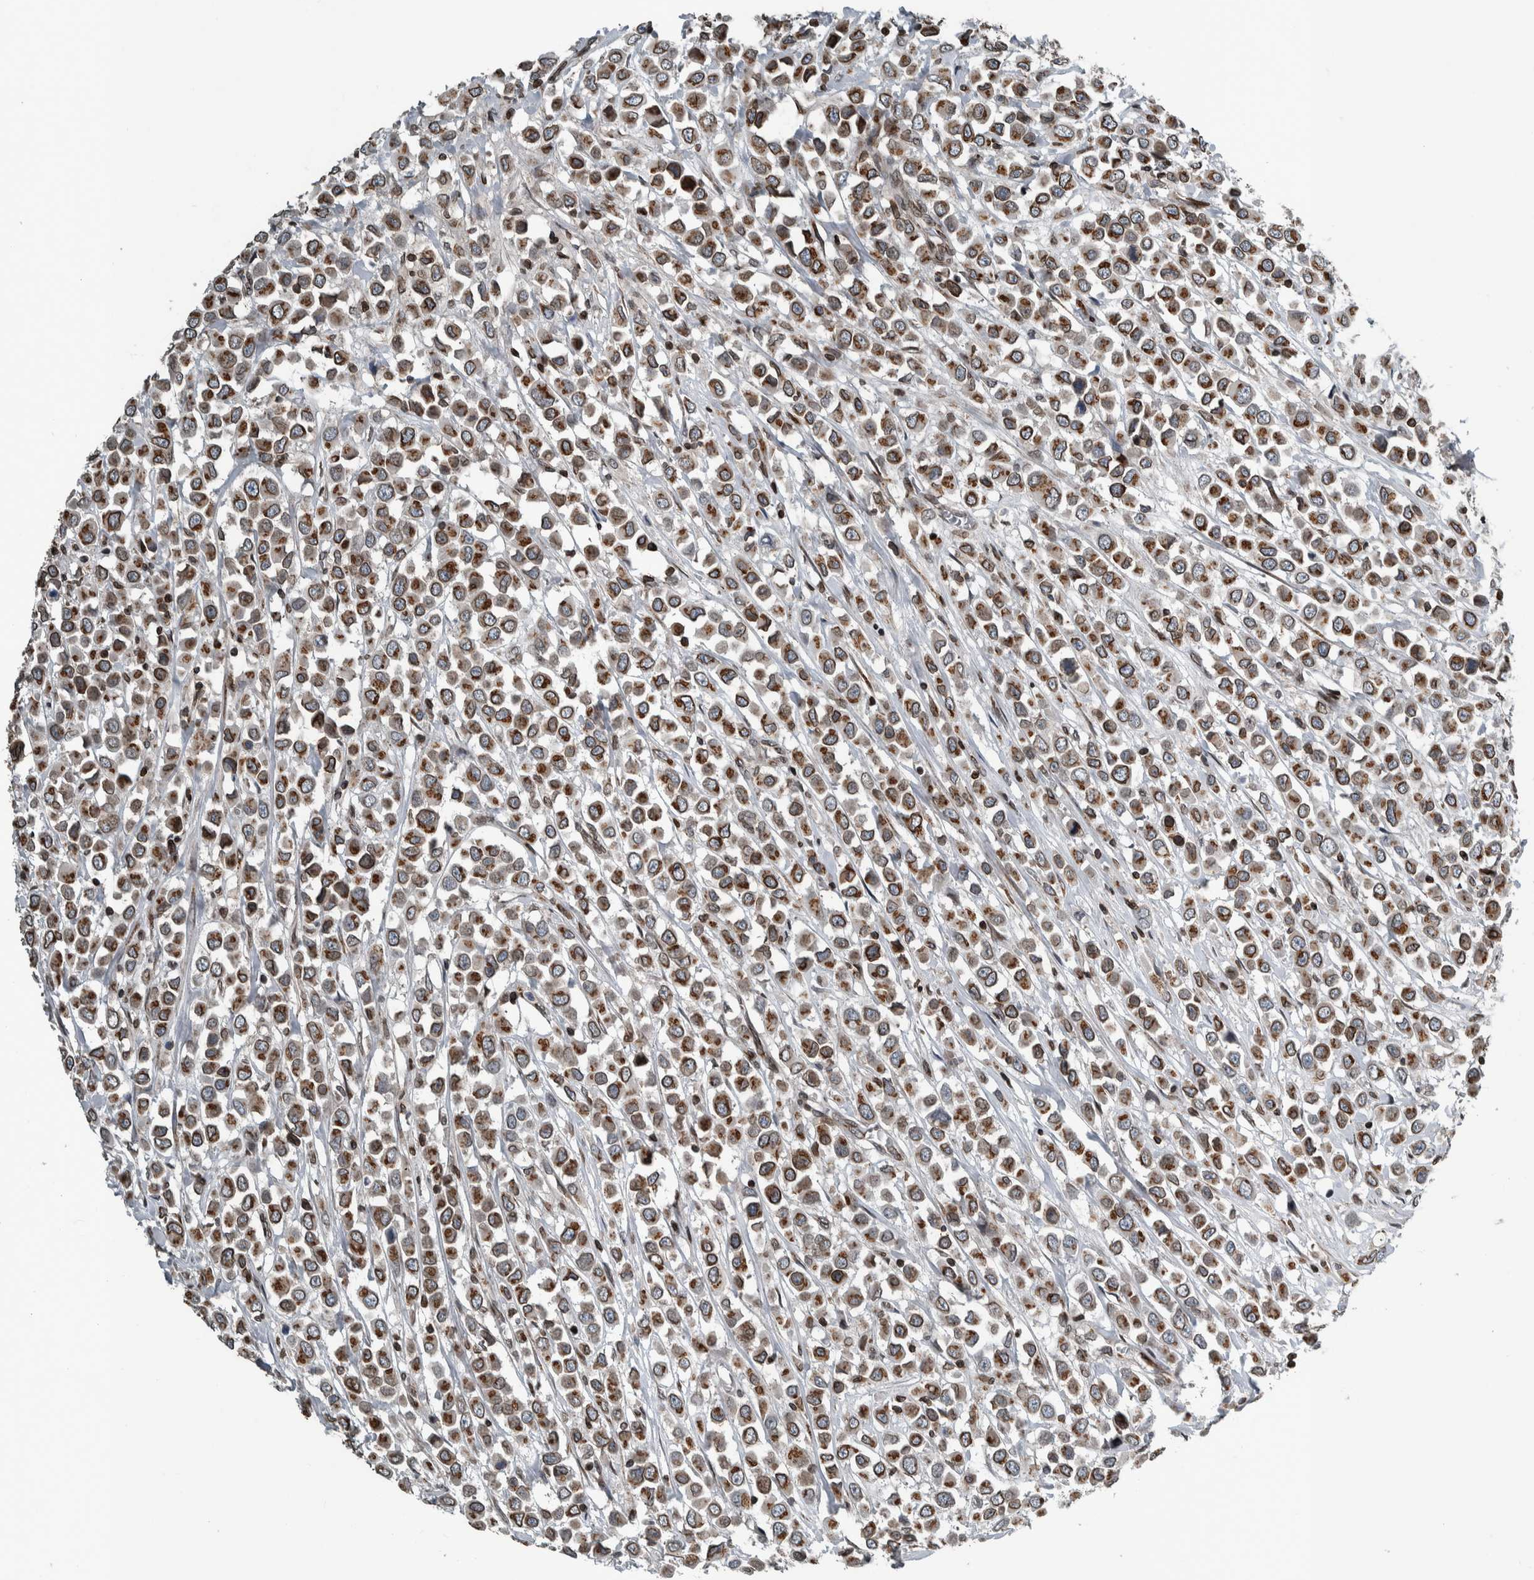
{"staining": {"intensity": "strong", "quantity": ">75%", "location": "cytoplasmic/membranous,nuclear"}, "tissue": "breast cancer", "cell_type": "Tumor cells", "image_type": "cancer", "snomed": [{"axis": "morphology", "description": "Duct carcinoma"}, {"axis": "topography", "description": "Breast"}], "caption": "Breast invasive ductal carcinoma tissue exhibits strong cytoplasmic/membranous and nuclear staining in approximately >75% of tumor cells, visualized by immunohistochemistry.", "gene": "FAM135B", "patient": {"sex": "female", "age": 61}}